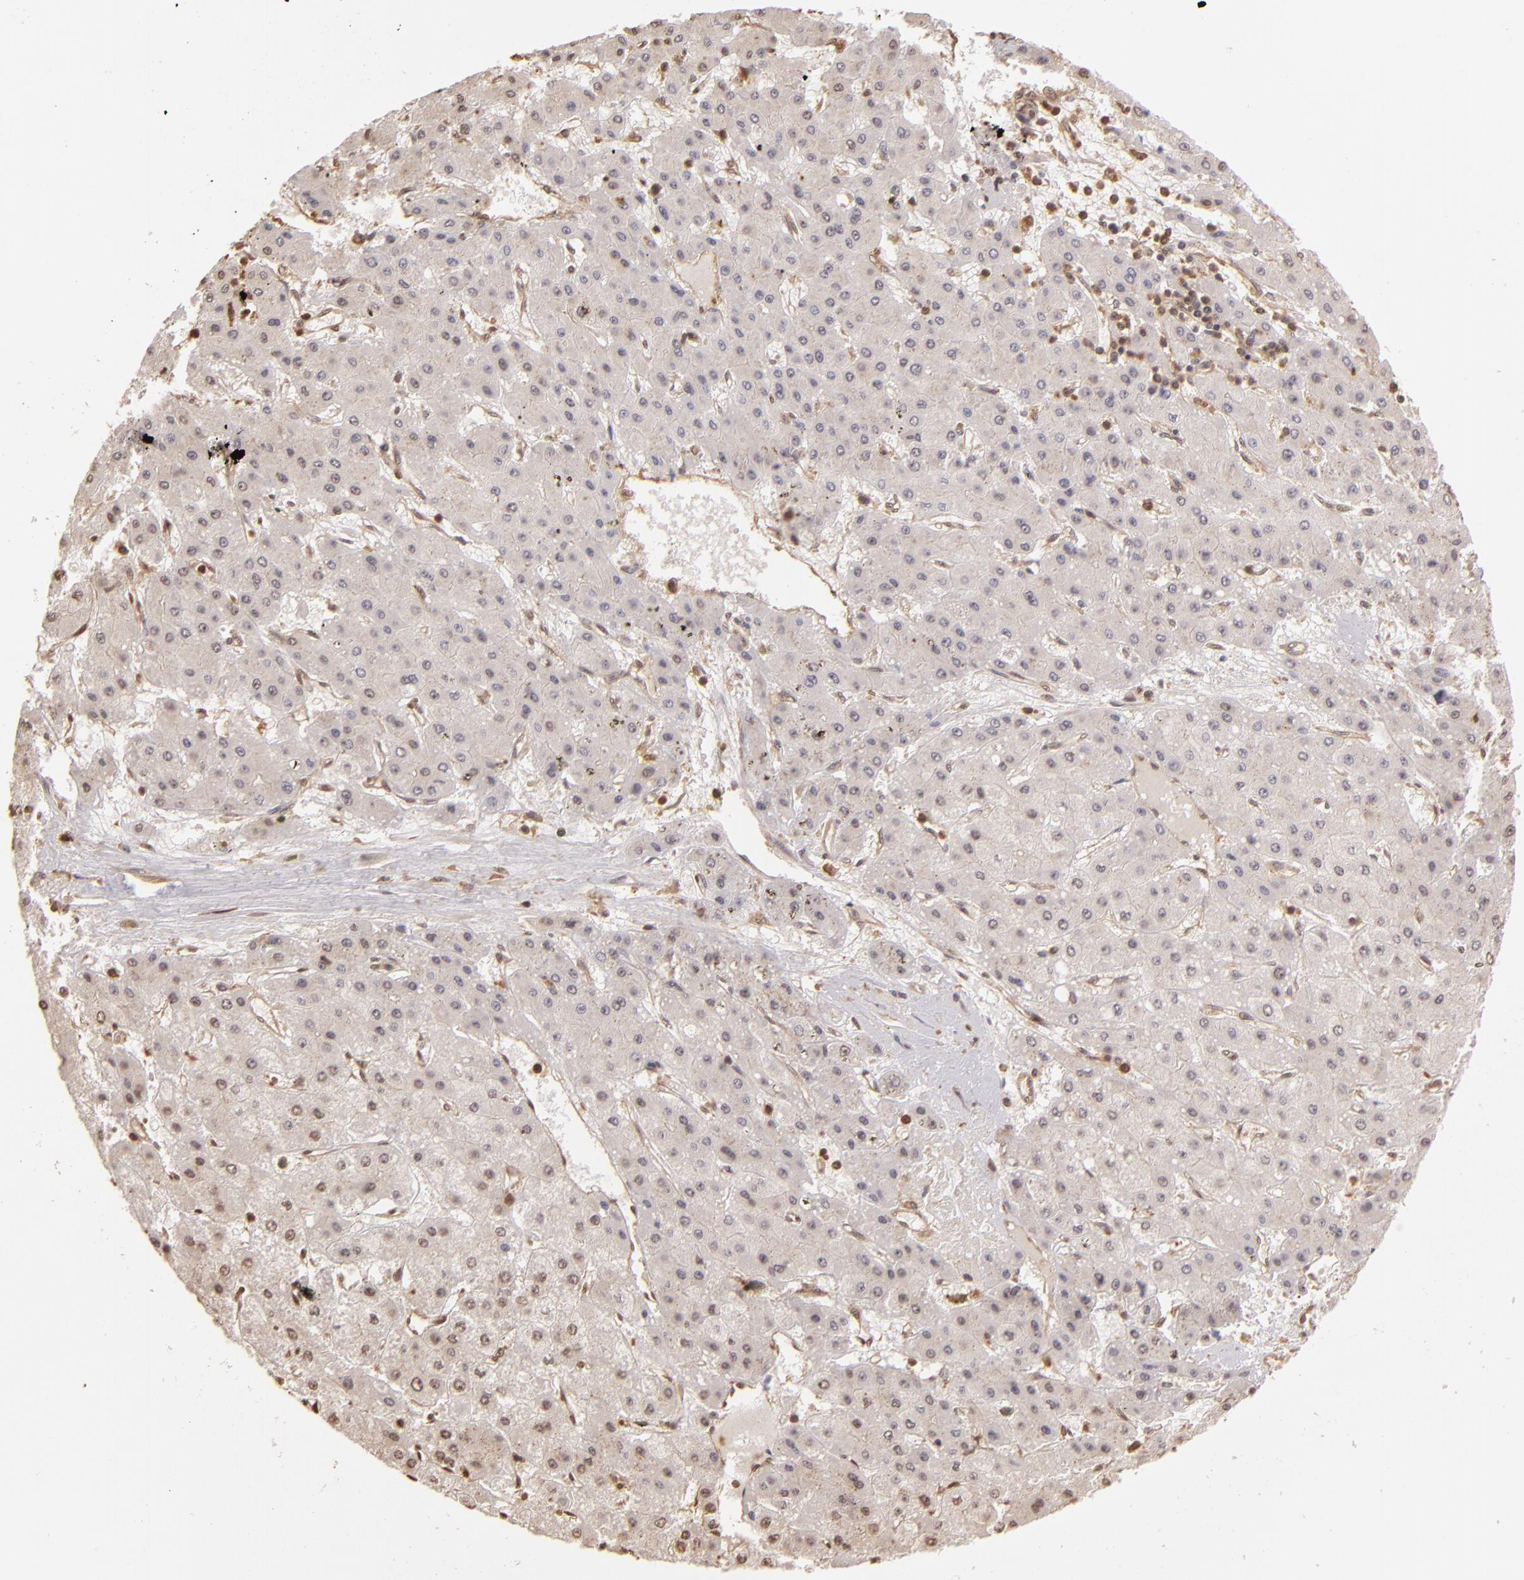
{"staining": {"intensity": "negative", "quantity": "none", "location": "none"}, "tissue": "liver cancer", "cell_type": "Tumor cells", "image_type": "cancer", "snomed": [{"axis": "morphology", "description": "Carcinoma, Hepatocellular, NOS"}, {"axis": "topography", "description": "Liver"}], "caption": "Tumor cells are negative for brown protein staining in hepatocellular carcinoma (liver). The staining was performed using DAB to visualize the protein expression in brown, while the nuclei were stained in blue with hematoxylin (Magnification: 20x).", "gene": "ARPC2", "patient": {"sex": "female", "age": 52}}